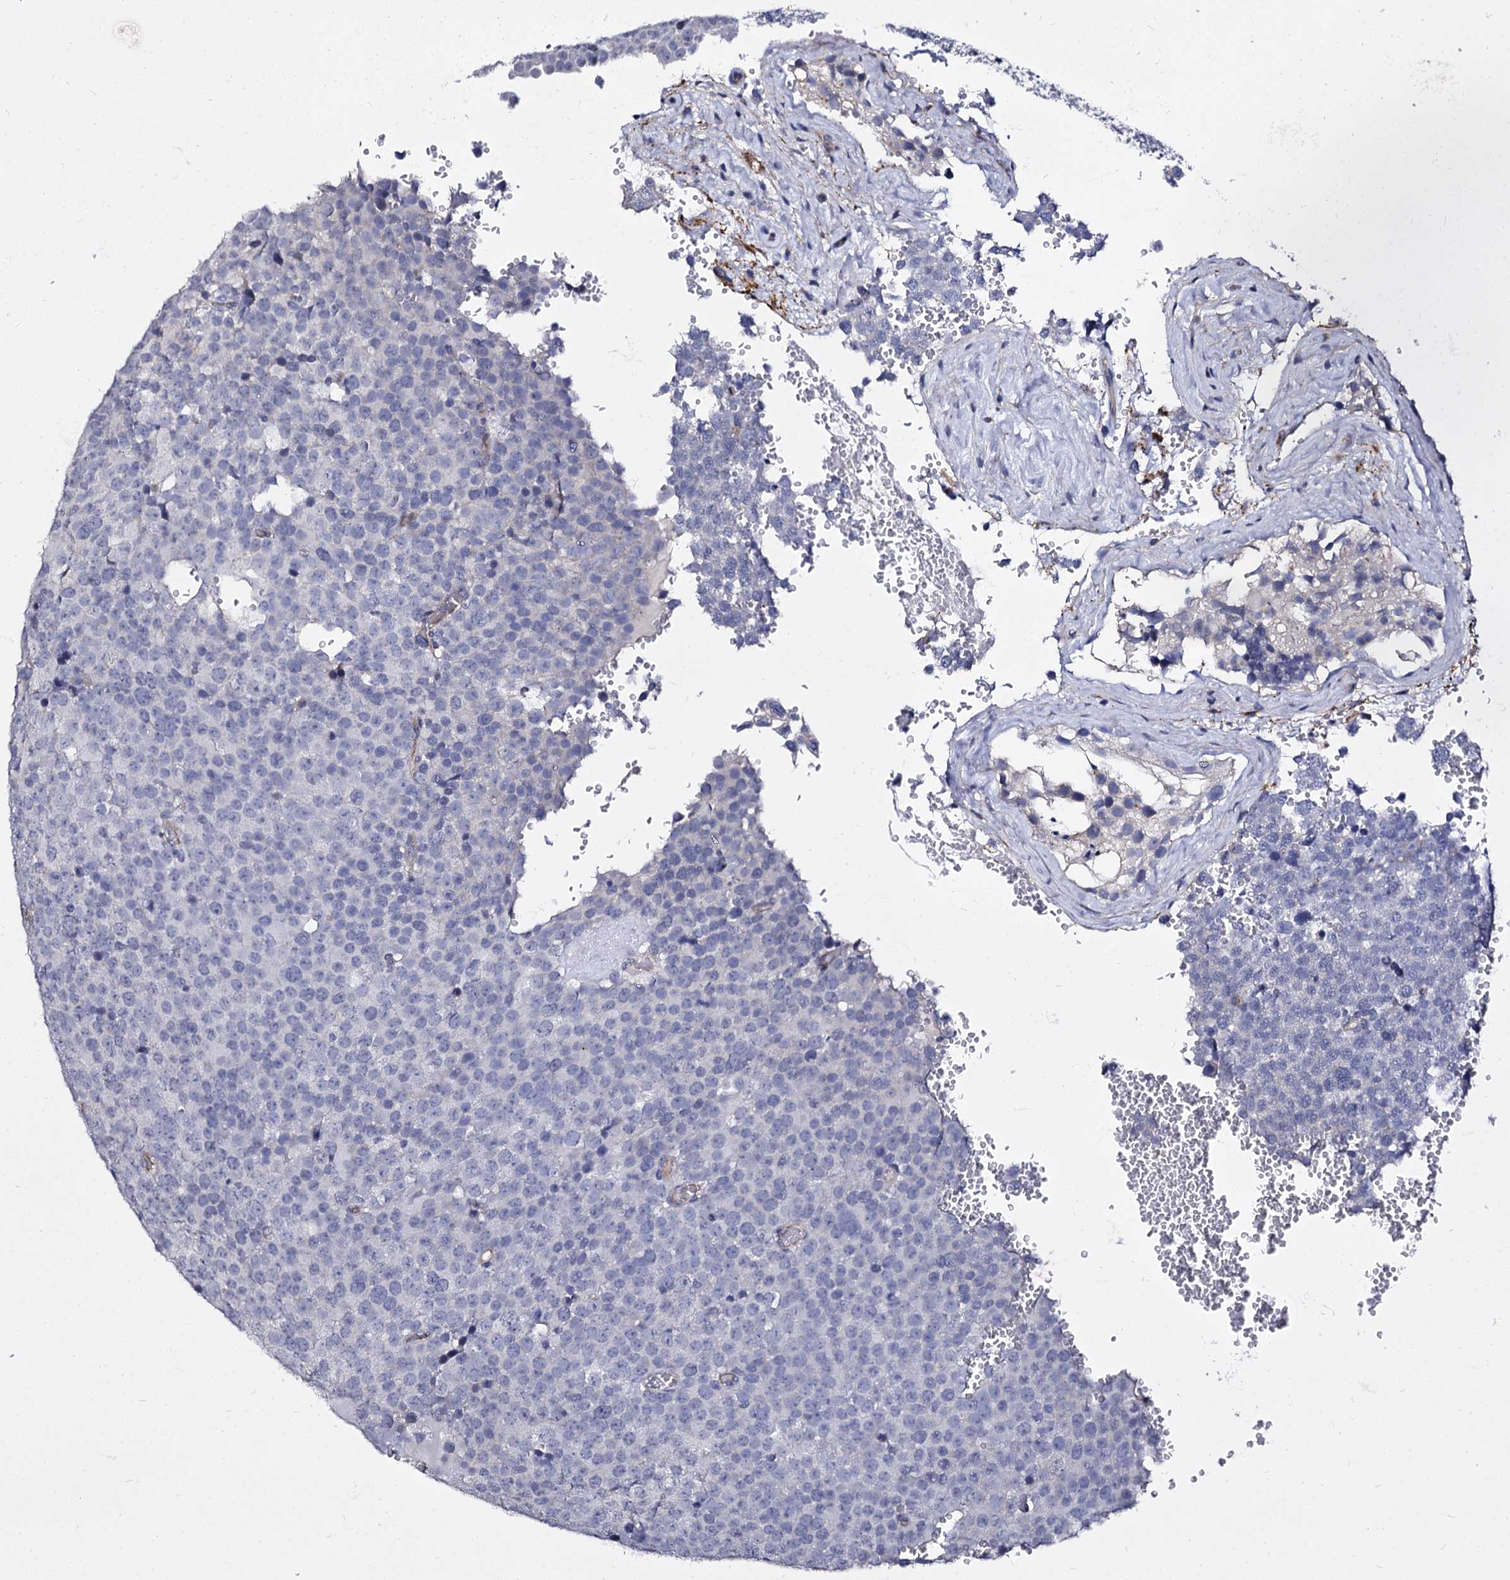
{"staining": {"intensity": "negative", "quantity": "none", "location": "none"}, "tissue": "testis cancer", "cell_type": "Tumor cells", "image_type": "cancer", "snomed": [{"axis": "morphology", "description": "Seminoma, NOS"}, {"axis": "topography", "description": "Testis"}], "caption": "Immunohistochemical staining of human seminoma (testis) displays no significant staining in tumor cells. Nuclei are stained in blue.", "gene": "CBFB", "patient": {"sex": "male", "age": 71}}